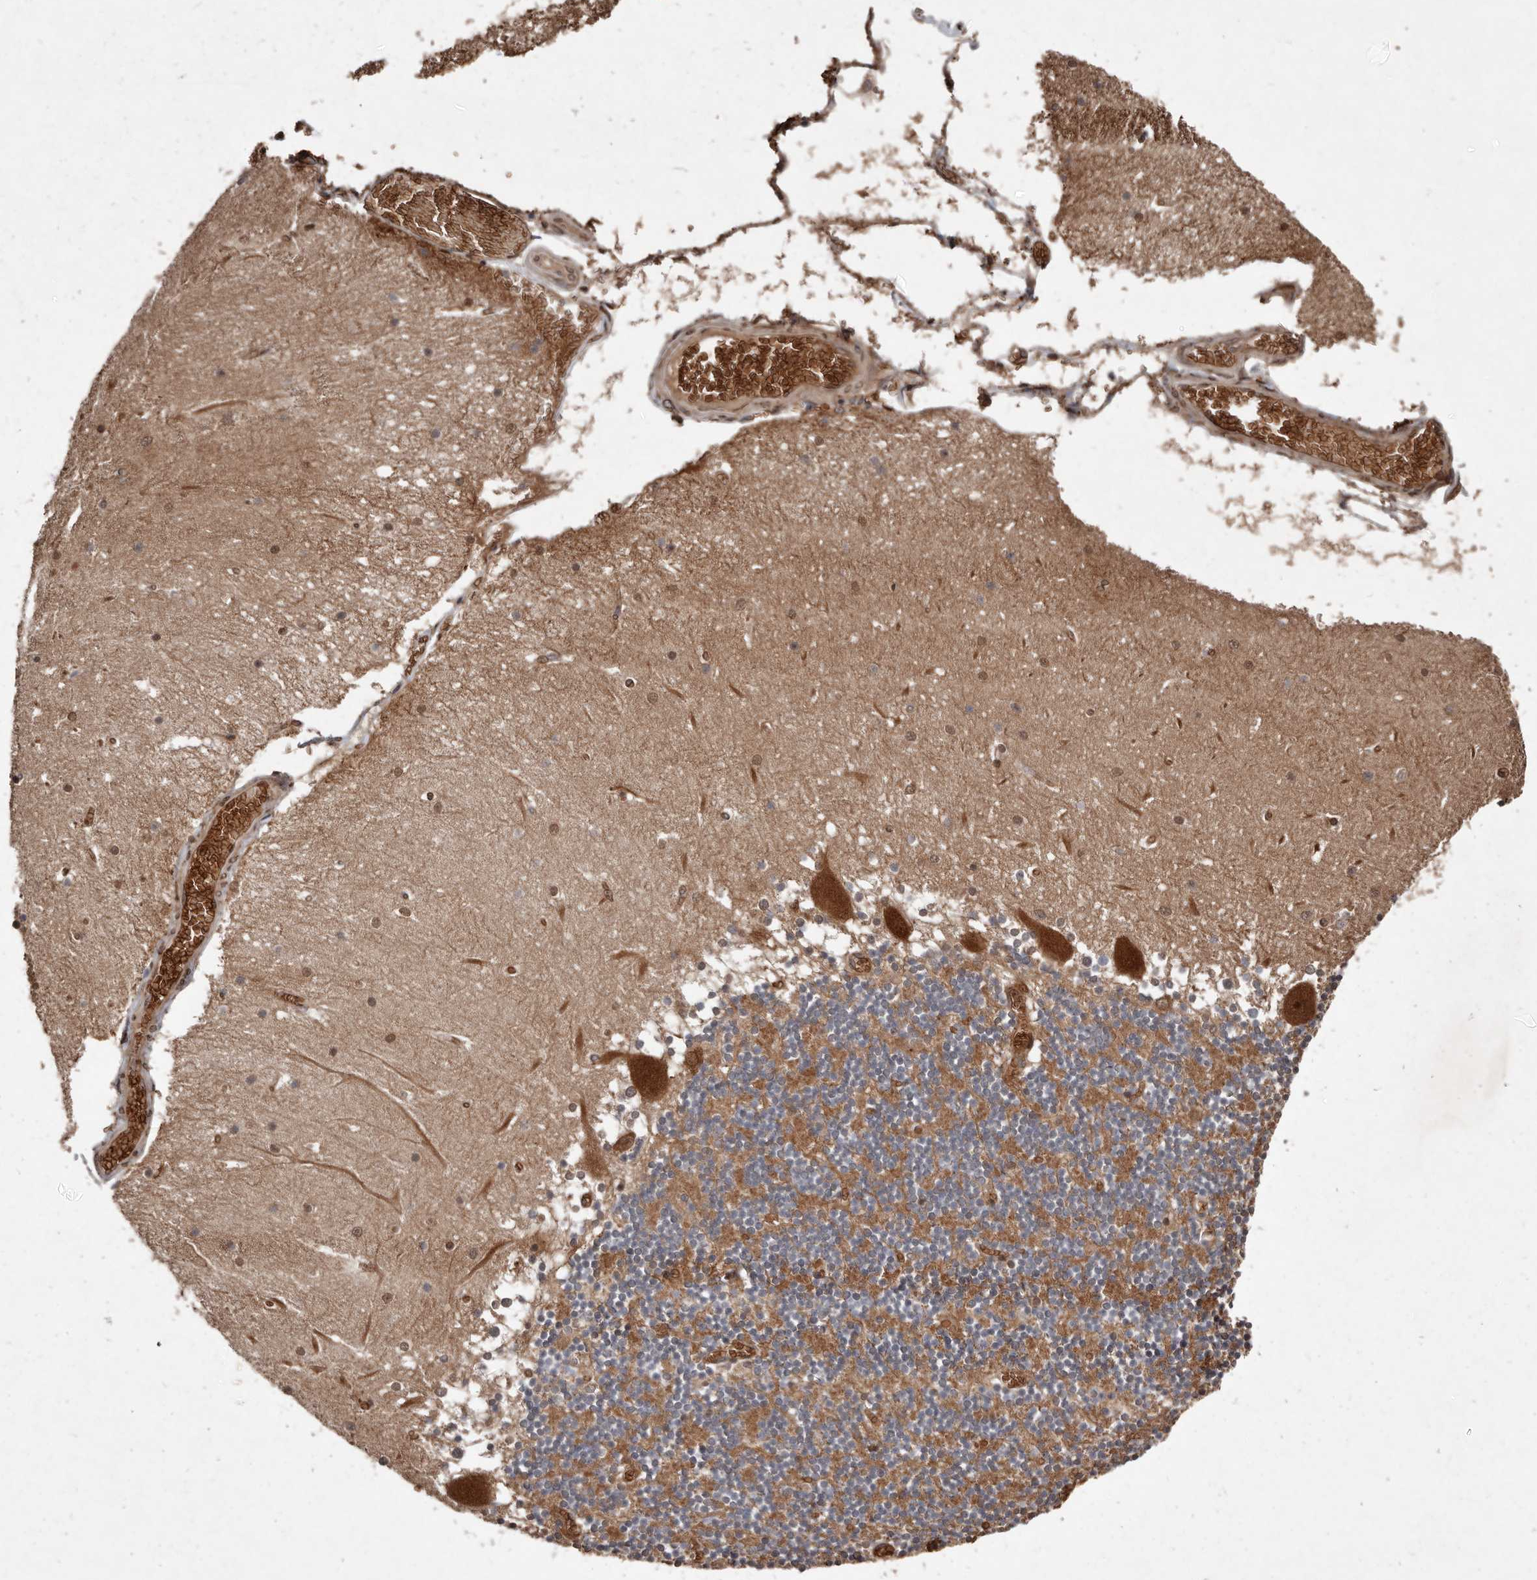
{"staining": {"intensity": "strong", "quantity": "25%-75%", "location": "cytoplasmic/membranous"}, "tissue": "cerebellum", "cell_type": "Cells in granular layer", "image_type": "normal", "snomed": [{"axis": "morphology", "description": "Normal tissue, NOS"}, {"axis": "topography", "description": "Cerebellum"}], "caption": "A brown stain labels strong cytoplasmic/membranous expression of a protein in cells in granular layer of unremarkable cerebellum.", "gene": "DIP2C", "patient": {"sex": "female", "age": 28}}